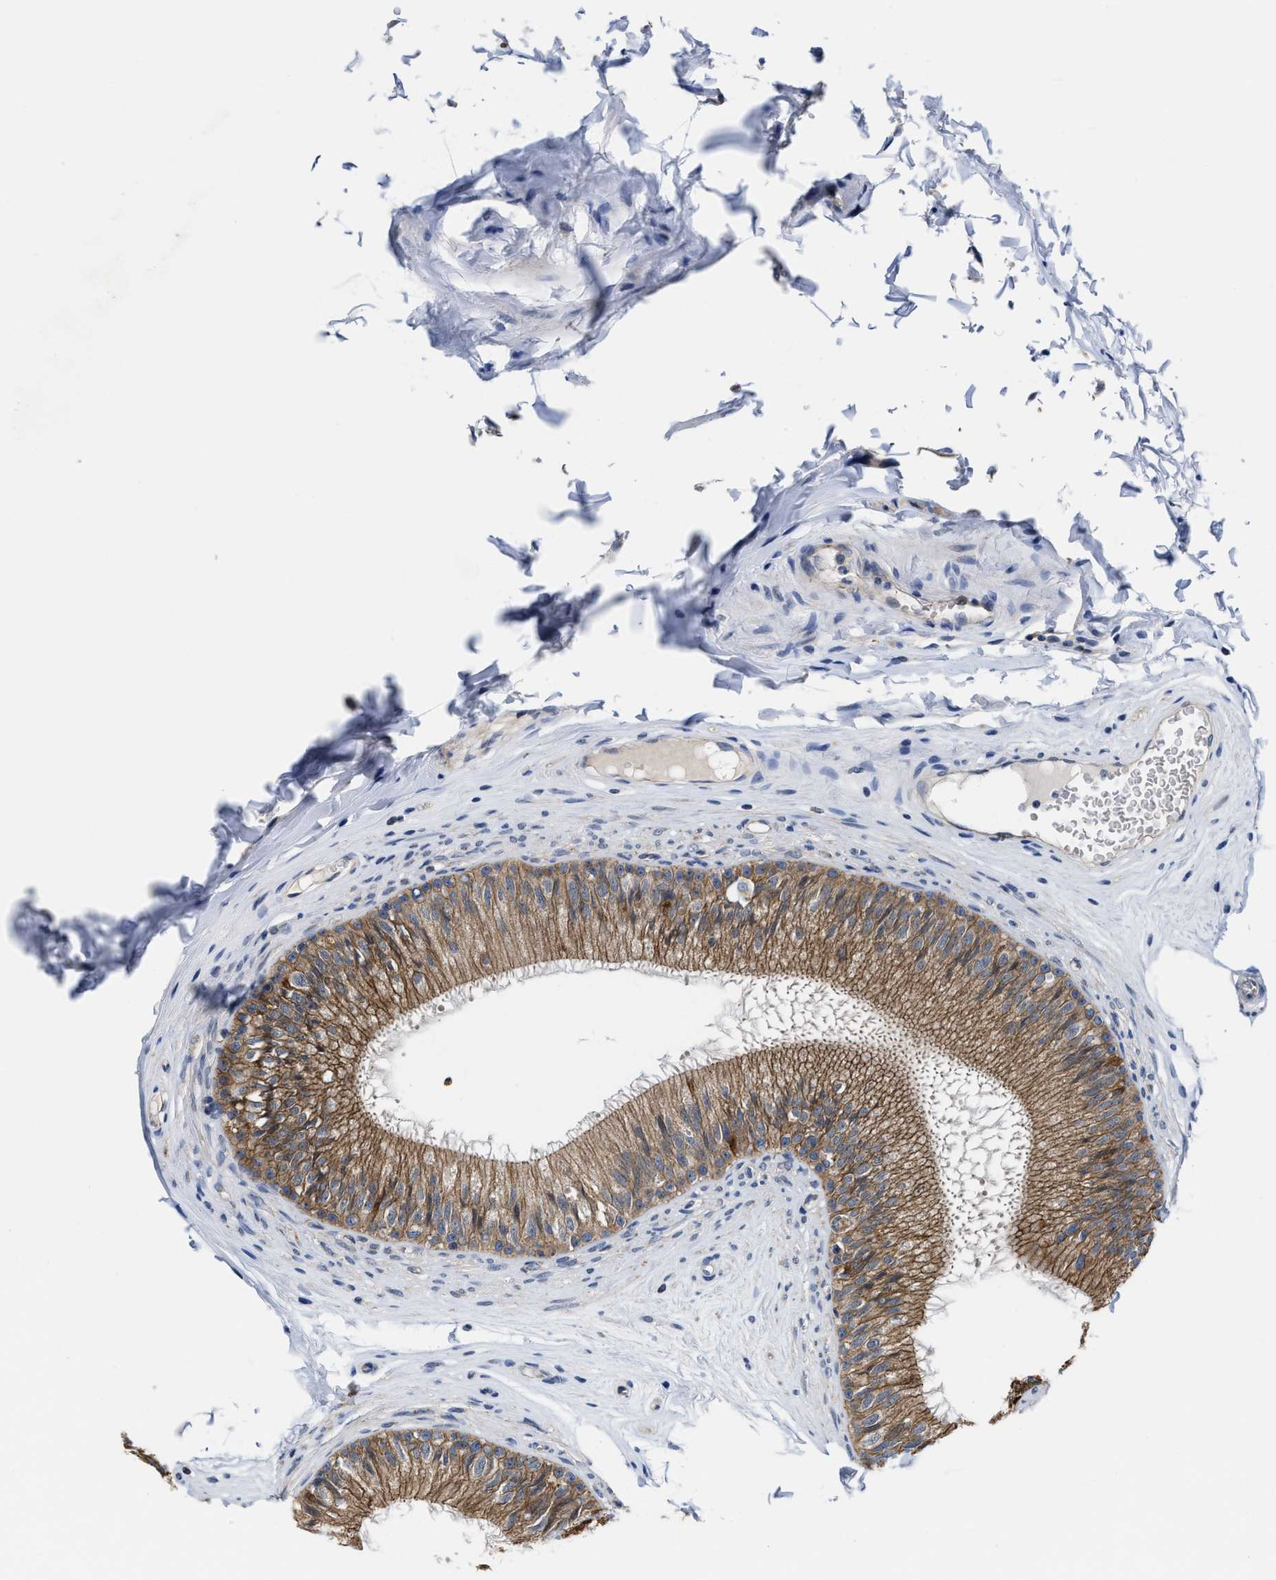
{"staining": {"intensity": "moderate", "quantity": ">75%", "location": "cytoplasmic/membranous"}, "tissue": "epididymis", "cell_type": "Glandular cells", "image_type": "normal", "snomed": [{"axis": "morphology", "description": "Normal tissue, NOS"}, {"axis": "topography", "description": "Testis"}, {"axis": "topography", "description": "Epididymis"}], "caption": "Benign epididymis was stained to show a protein in brown. There is medium levels of moderate cytoplasmic/membranous positivity in about >75% of glandular cells. Immunohistochemistry stains the protein of interest in brown and the nuclei are stained blue.", "gene": "GHITM", "patient": {"sex": "male", "age": 36}}